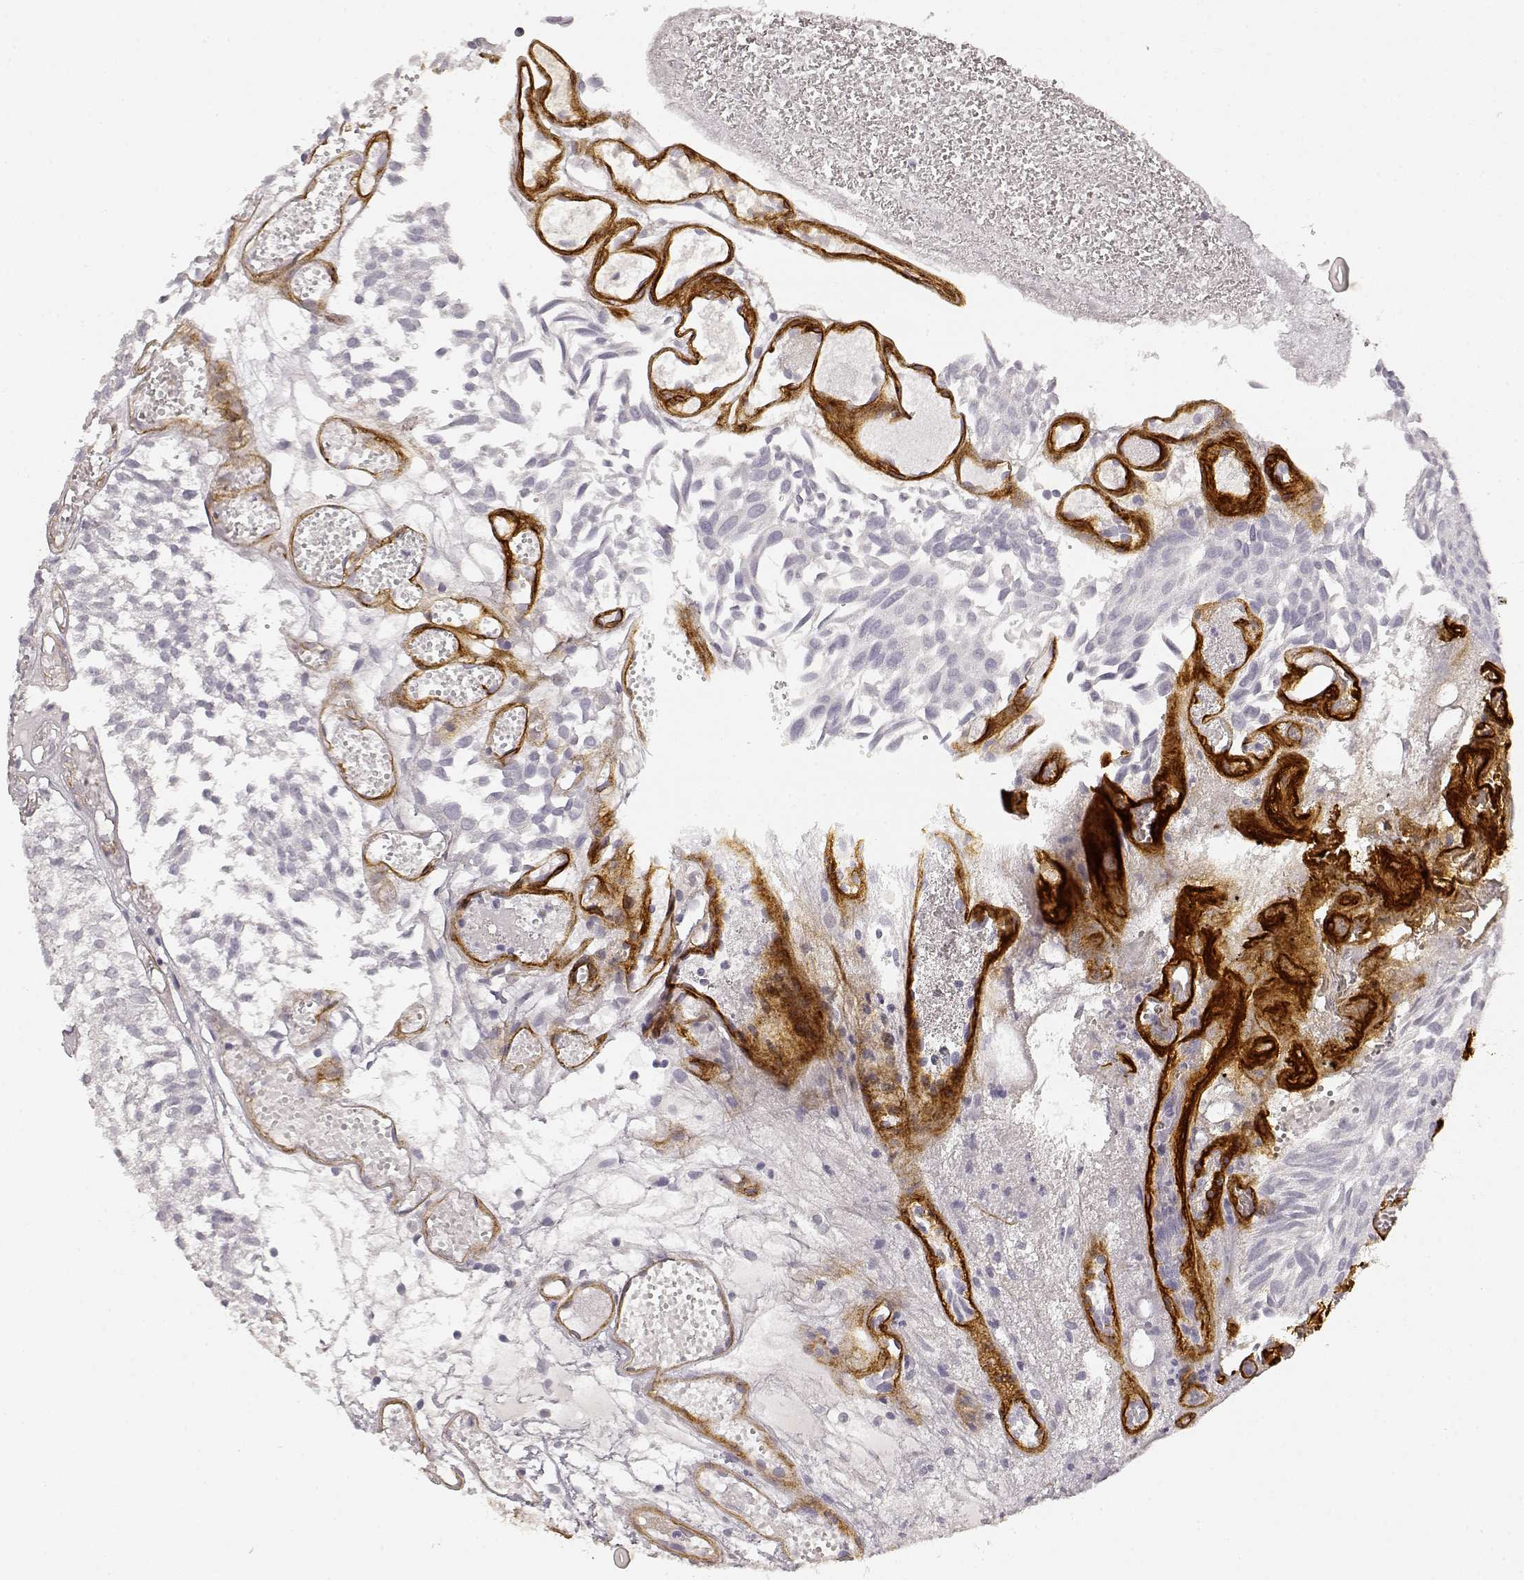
{"staining": {"intensity": "negative", "quantity": "none", "location": "none"}, "tissue": "urothelial cancer", "cell_type": "Tumor cells", "image_type": "cancer", "snomed": [{"axis": "morphology", "description": "Urothelial carcinoma, Low grade"}, {"axis": "topography", "description": "Urinary bladder"}], "caption": "Tumor cells show no significant positivity in urothelial cancer.", "gene": "LAMA4", "patient": {"sex": "male", "age": 79}}